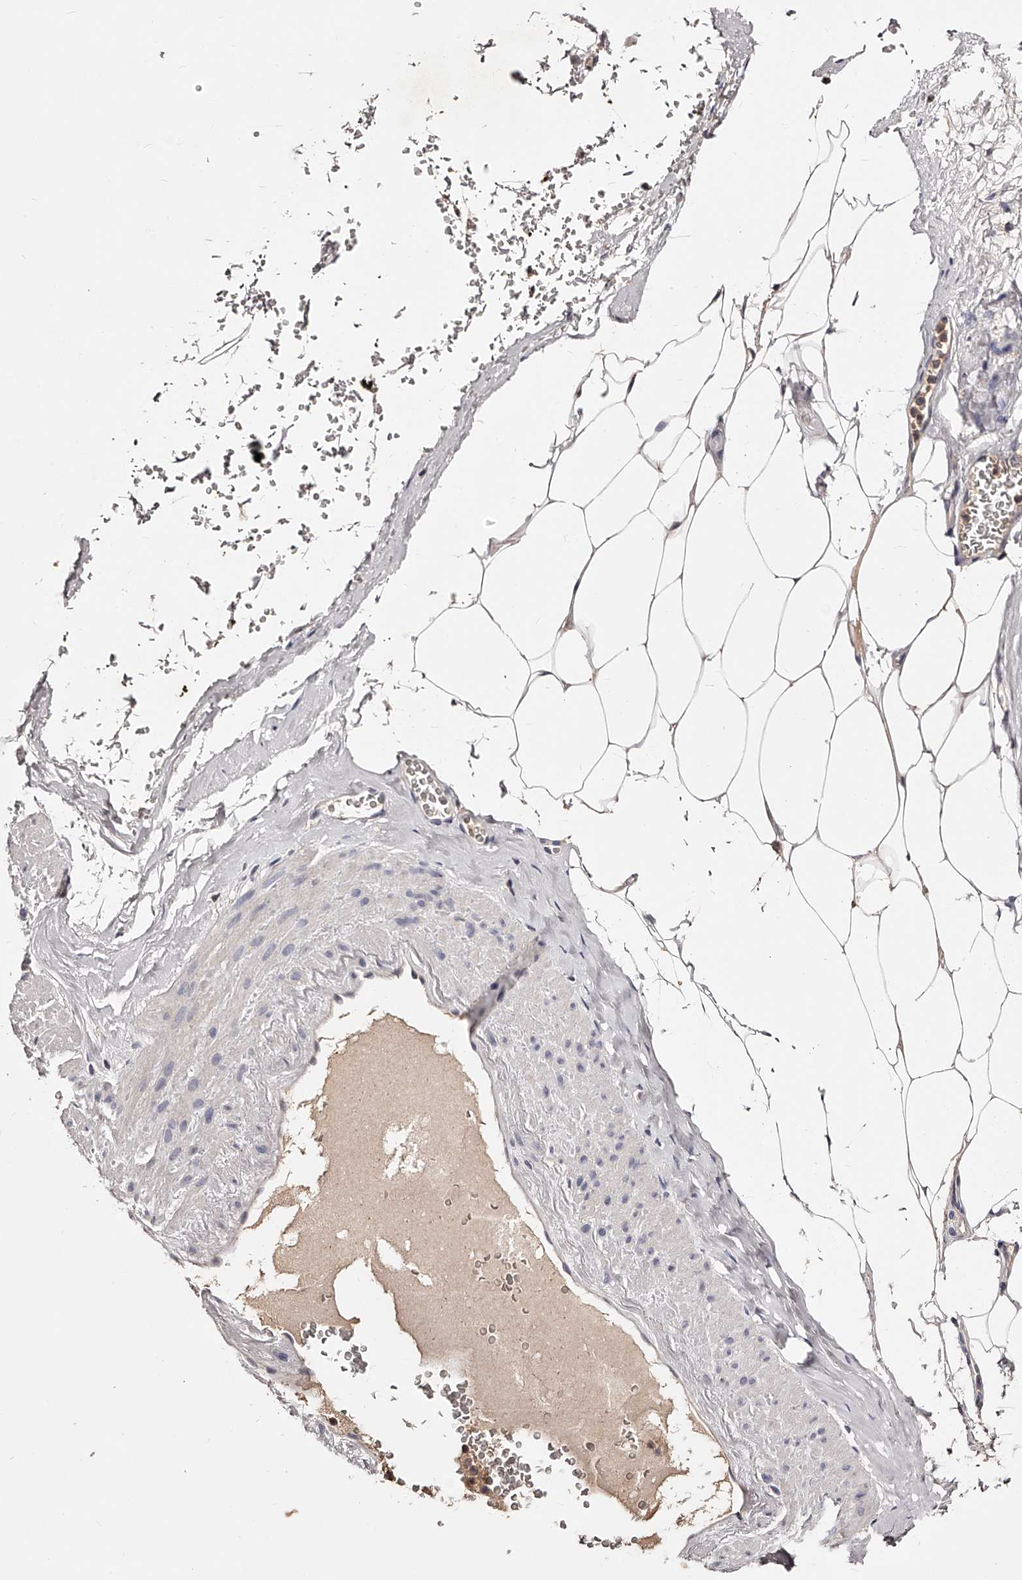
{"staining": {"intensity": "weak", "quantity": "25%-75%", "location": "cytoplasmic/membranous"}, "tissue": "adipose tissue", "cell_type": "Adipocytes", "image_type": "normal", "snomed": [{"axis": "morphology", "description": "Normal tissue, NOS"}, {"axis": "morphology", "description": "Adenocarcinoma, Low grade"}, {"axis": "topography", "description": "Prostate"}, {"axis": "topography", "description": "Peripheral nerve tissue"}], "caption": "Approximately 25%-75% of adipocytes in benign human adipose tissue show weak cytoplasmic/membranous protein staining as visualized by brown immunohistochemical staining.", "gene": "PHACTR1", "patient": {"sex": "male", "age": 63}}